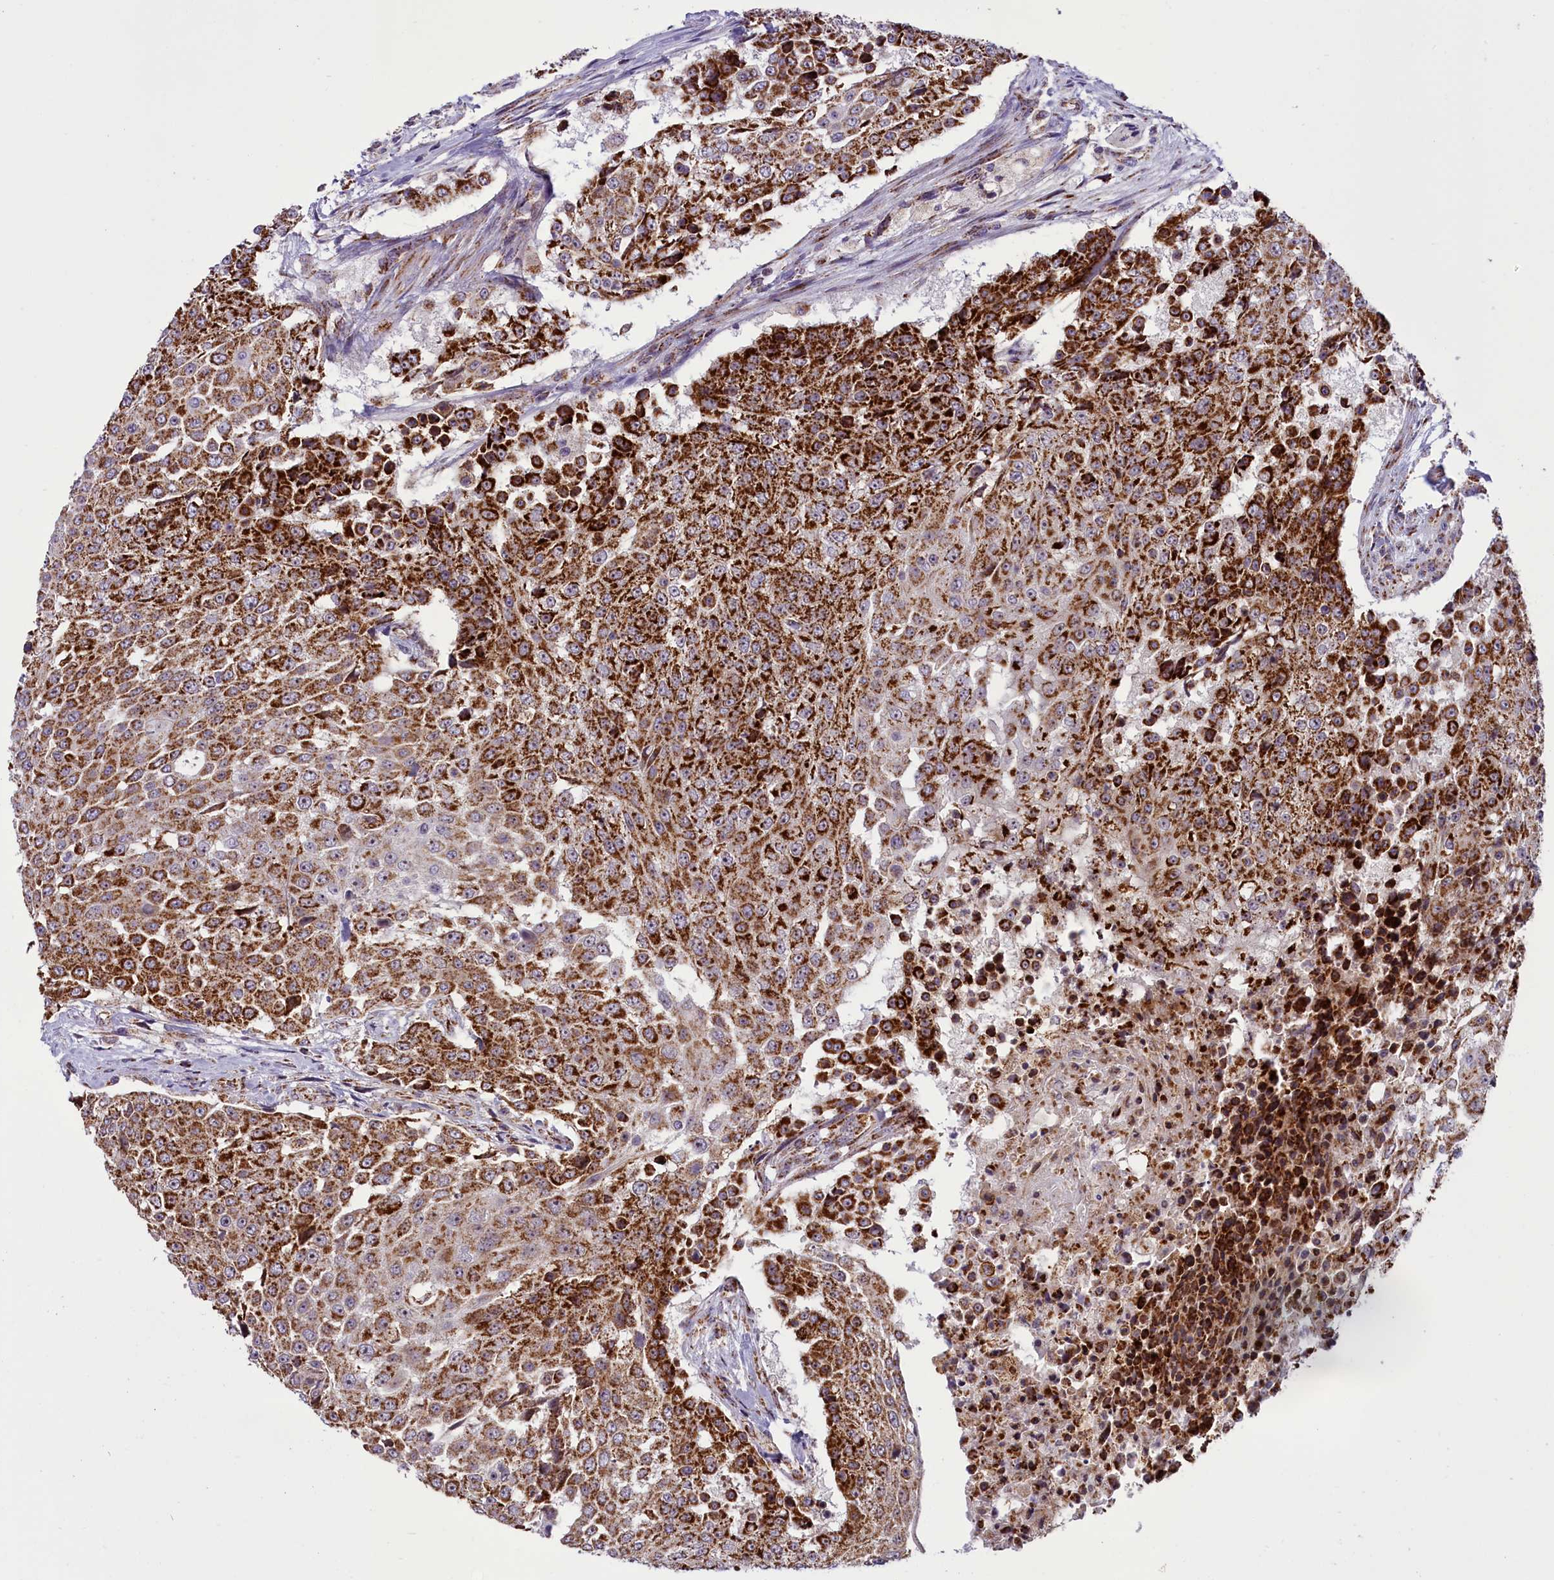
{"staining": {"intensity": "strong", "quantity": ">75%", "location": "cytoplasmic/membranous"}, "tissue": "urothelial cancer", "cell_type": "Tumor cells", "image_type": "cancer", "snomed": [{"axis": "morphology", "description": "Urothelial carcinoma, High grade"}, {"axis": "topography", "description": "Urinary bladder"}], "caption": "Urothelial carcinoma (high-grade) stained for a protein shows strong cytoplasmic/membranous positivity in tumor cells. The staining was performed using DAB (3,3'-diaminobenzidine) to visualize the protein expression in brown, while the nuclei were stained in blue with hematoxylin (Magnification: 20x).", "gene": "NDUFS5", "patient": {"sex": "female", "age": 63}}